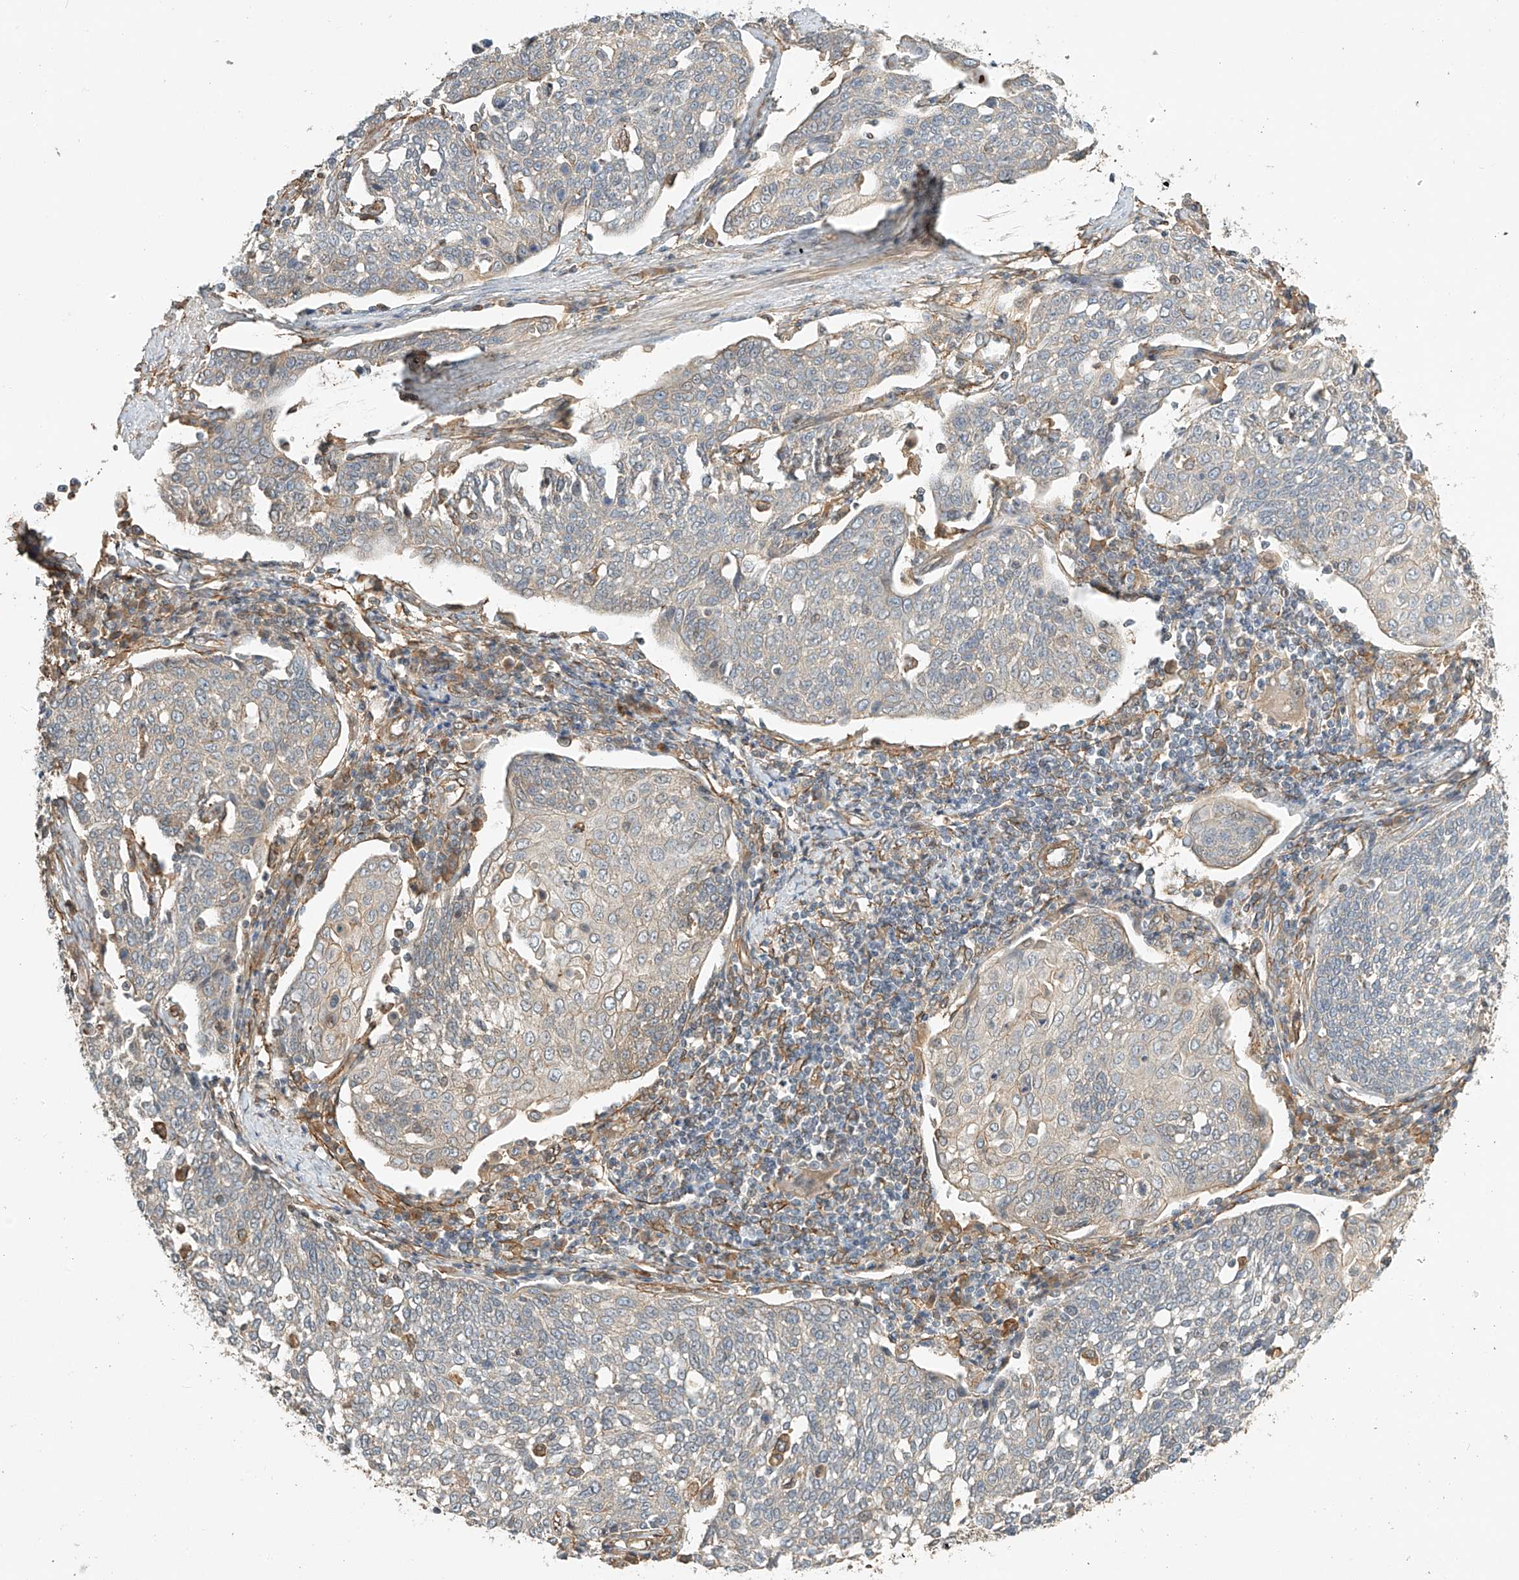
{"staining": {"intensity": "negative", "quantity": "none", "location": "none"}, "tissue": "cervical cancer", "cell_type": "Tumor cells", "image_type": "cancer", "snomed": [{"axis": "morphology", "description": "Squamous cell carcinoma, NOS"}, {"axis": "topography", "description": "Cervix"}], "caption": "Tumor cells show no significant protein staining in squamous cell carcinoma (cervical).", "gene": "CSMD3", "patient": {"sex": "female", "age": 34}}